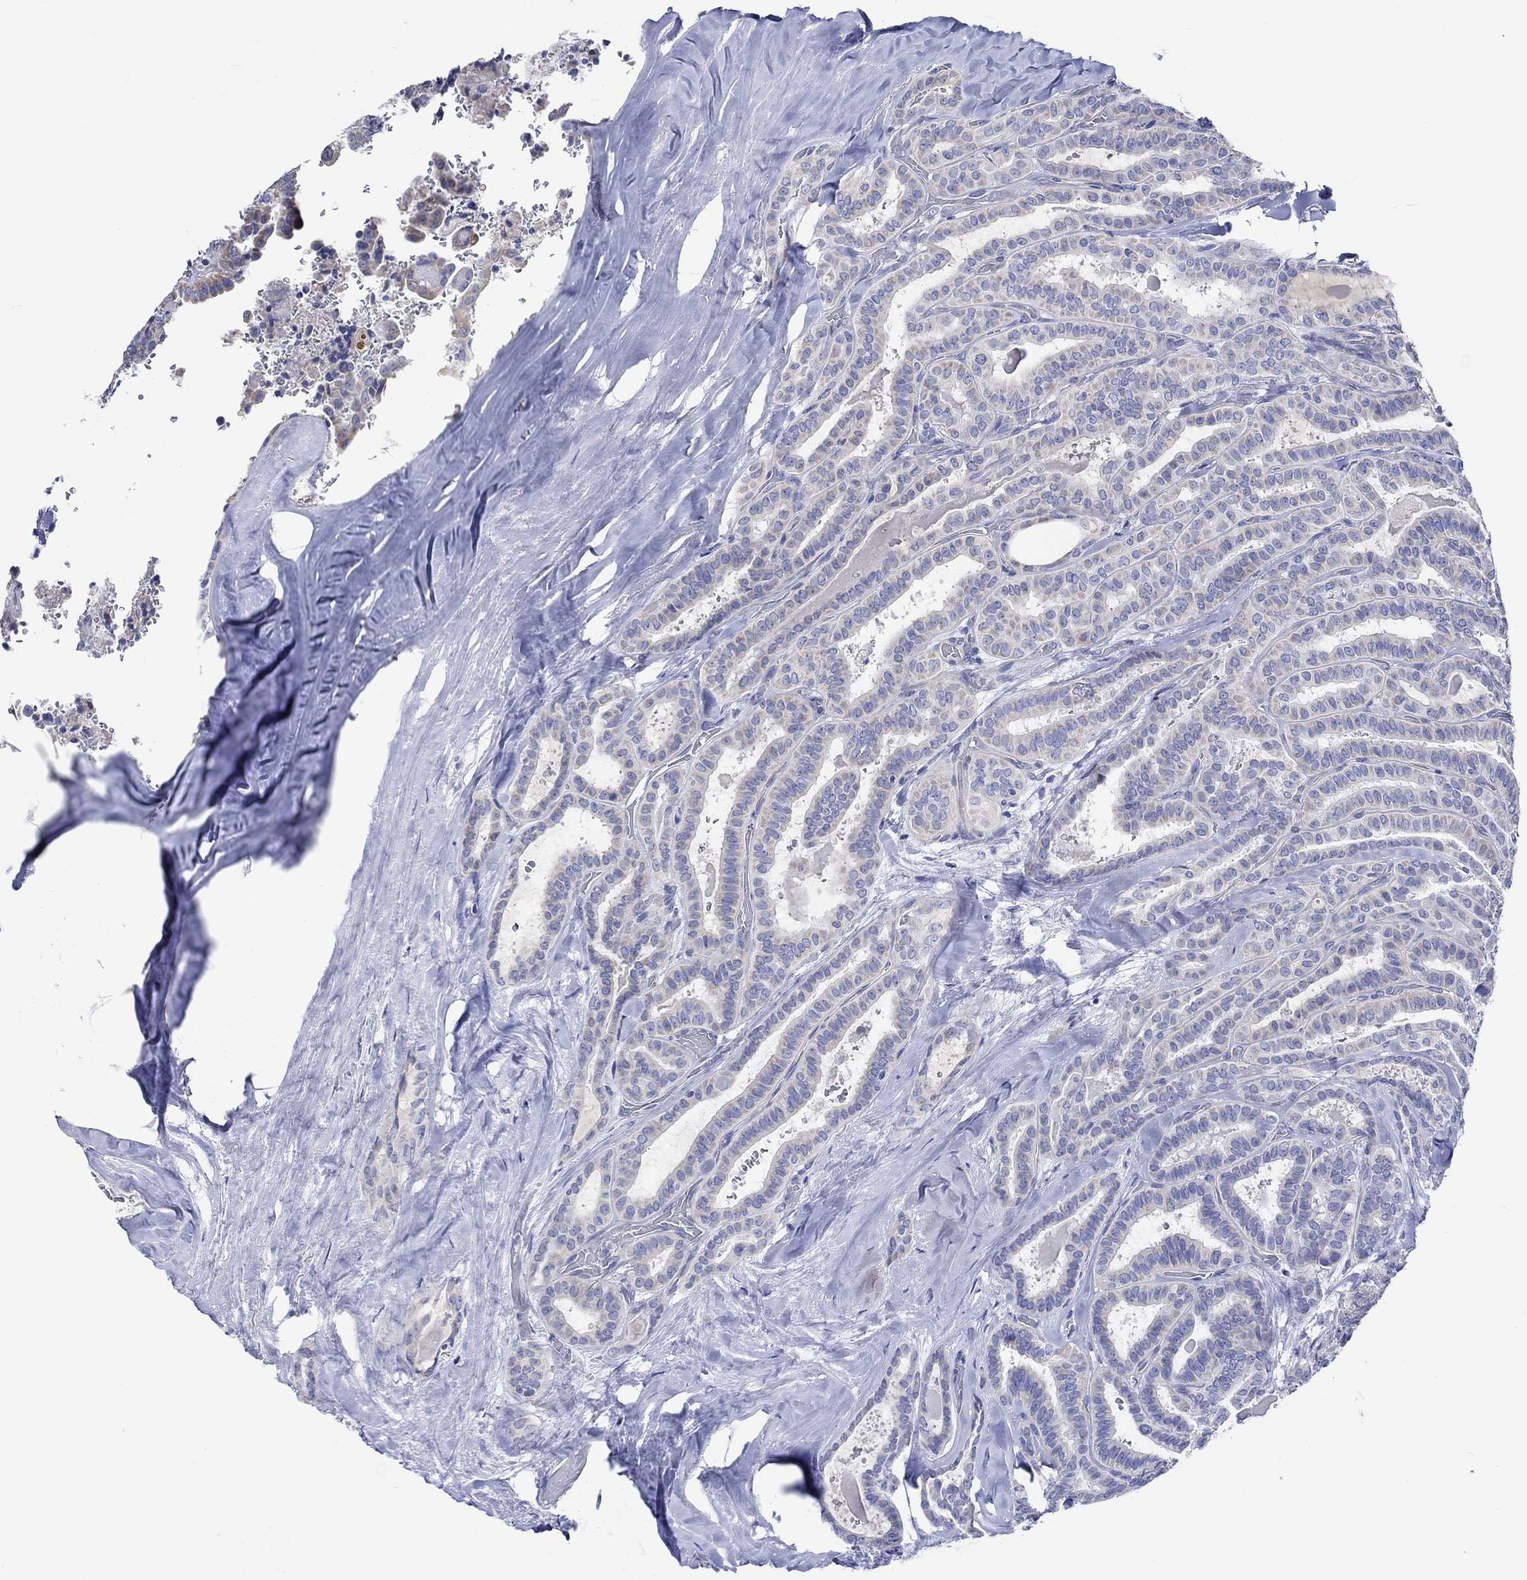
{"staining": {"intensity": "moderate", "quantity": "25%-75%", "location": "cytoplasmic/membranous"}, "tissue": "thyroid cancer", "cell_type": "Tumor cells", "image_type": "cancer", "snomed": [{"axis": "morphology", "description": "Papillary adenocarcinoma, NOS"}, {"axis": "topography", "description": "Thyroid gland"}], "caption": "This is an image of IHC staining of thyroid cancer, which shows moderate positivity in the cytoplasmic/membranous of tumor cells.", "gene": "HARBI1", "patient": {"sex": "female", "age": 39}}